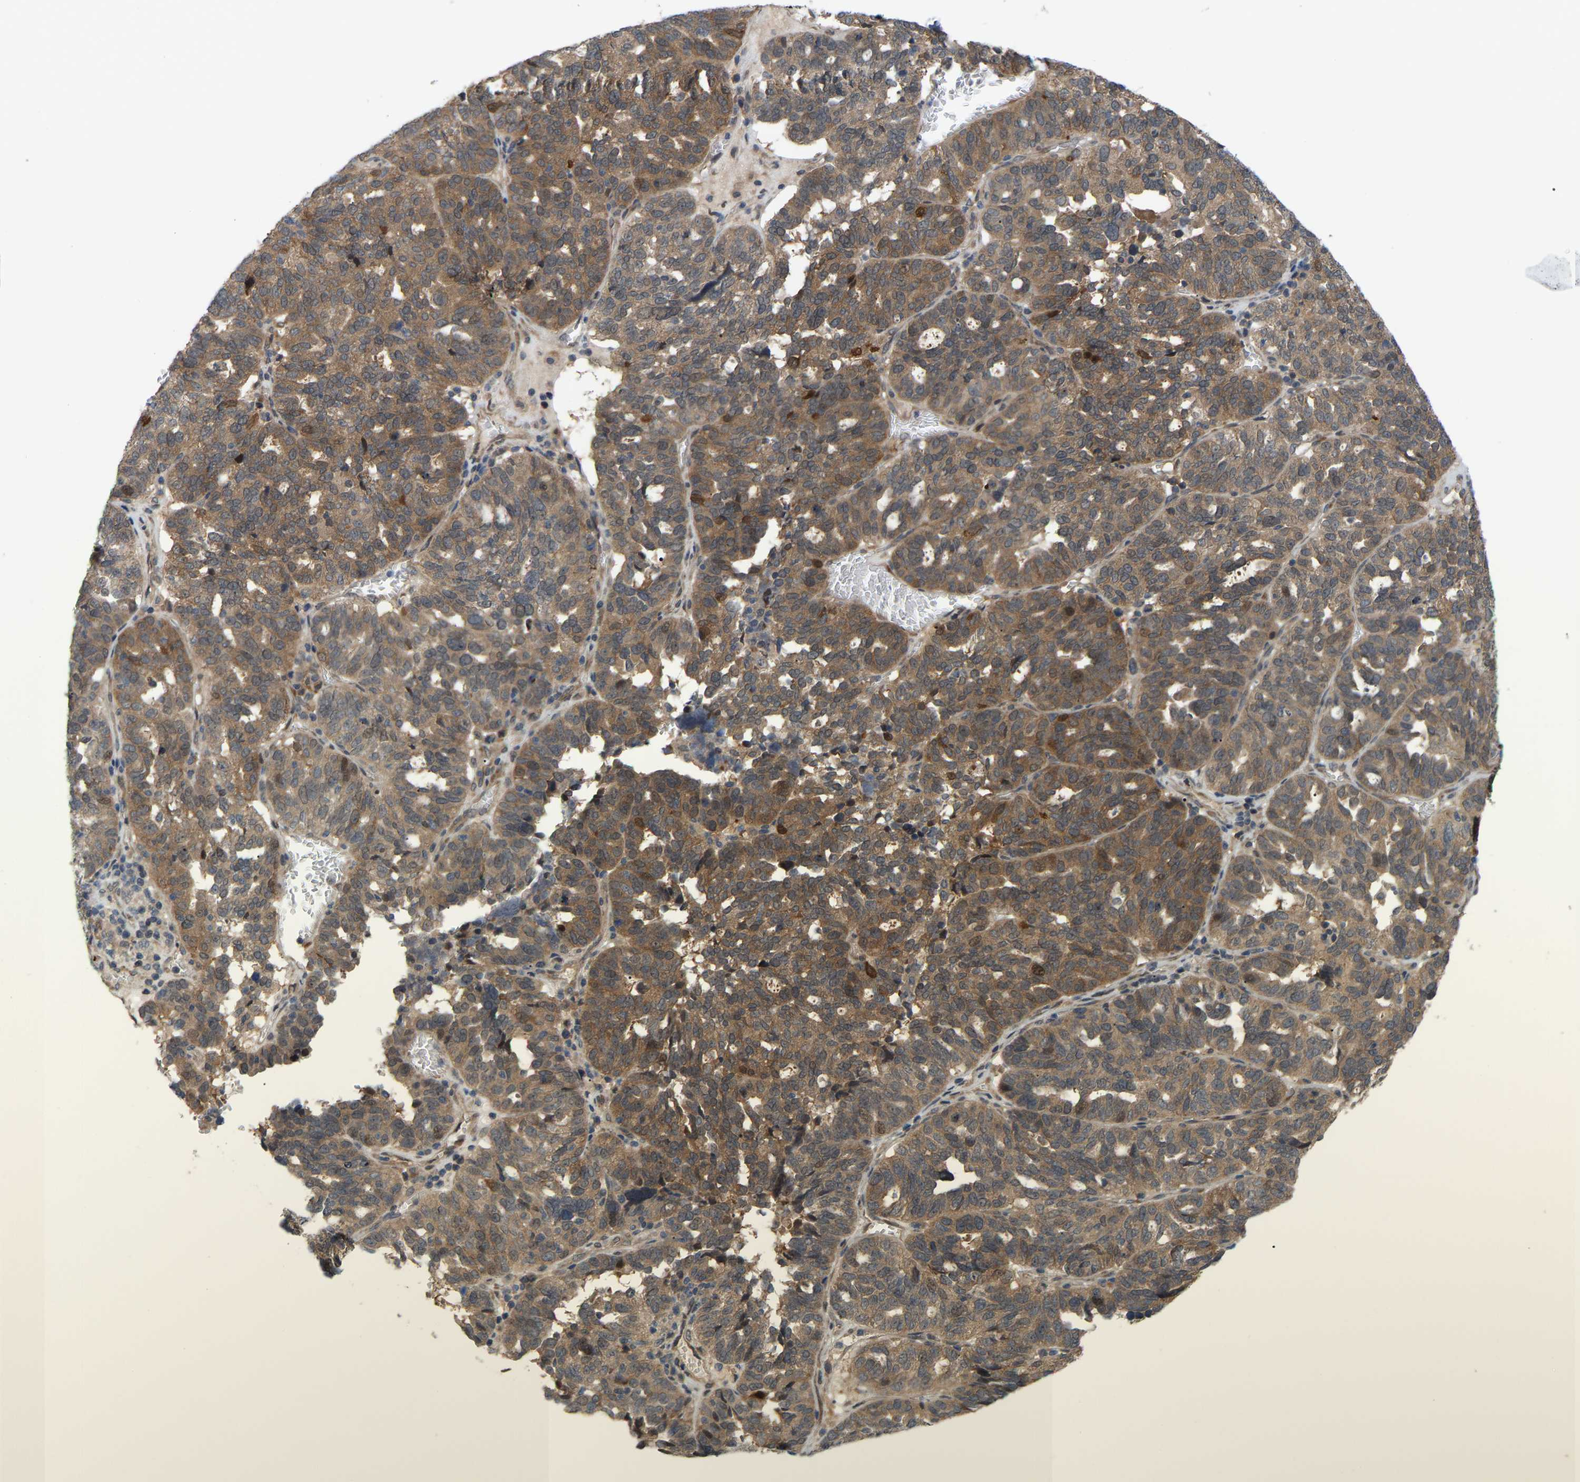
{"staining": {"intensity": "moderate", "quantity": ">75%", "location": "cytoplasmic/membranous"}, "tissue": "ovarian cancer", "cell_type": "Tumor cells", "image_type": "cancer", "snomed": [{"axis": "morphology", "description": "Cystadenocarcinoma, serous, NOS"}, {"axis": "topography", "description": "Ovary"}], "caption": "Tumor cells reveal medium levels of moderate cytoplasmic/membranous expression in about >75% of cells in ovarian cancer (serous cystadenocarcinoma).", "gene": "CROT", "patient": {"sex": "female", "age": 59}}